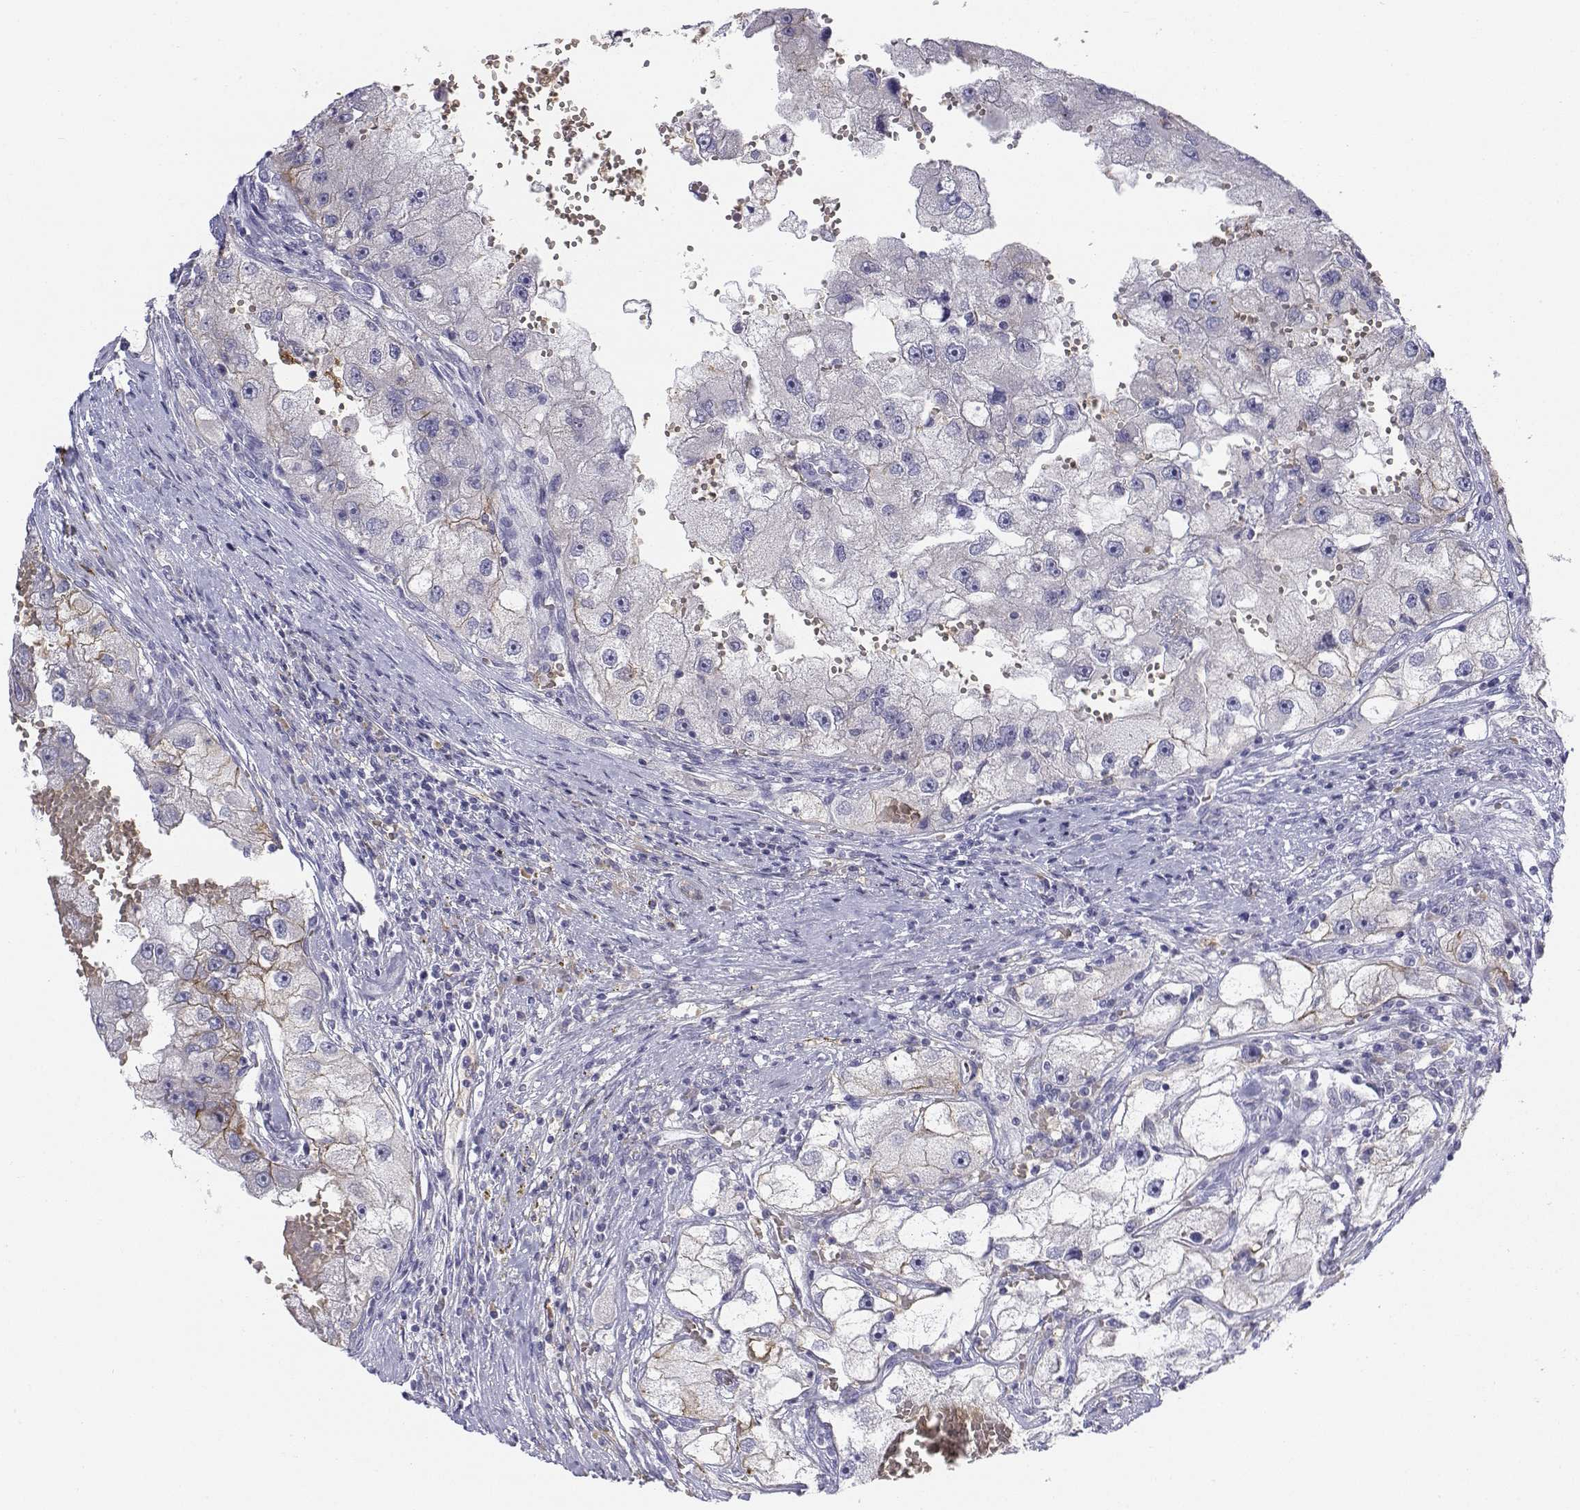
{"staining": {"intensity": "negative", "quantity": "none", "location": "none"}, "tissue": "renal cancer", "cell_type": "Tumor cells", "image_type": "cancer", "snomed": [{"axis": "morphology", "description": "Adenocarcinoma, NOS"}, {"axis": "topography", "description": "Kidney"}], "caption": "This image is of renal cancer (adenocarcinoma) stained with immunohistochemistry (IHC) to label a protein in brown with the nuclei are counter-stained blue. There is no positivity in tumor cells. (Immunohistochemistry, brightfield microscopy, high magnification).", "gene": "CADM1", "patient": {"sex": "male", "age": 63}}